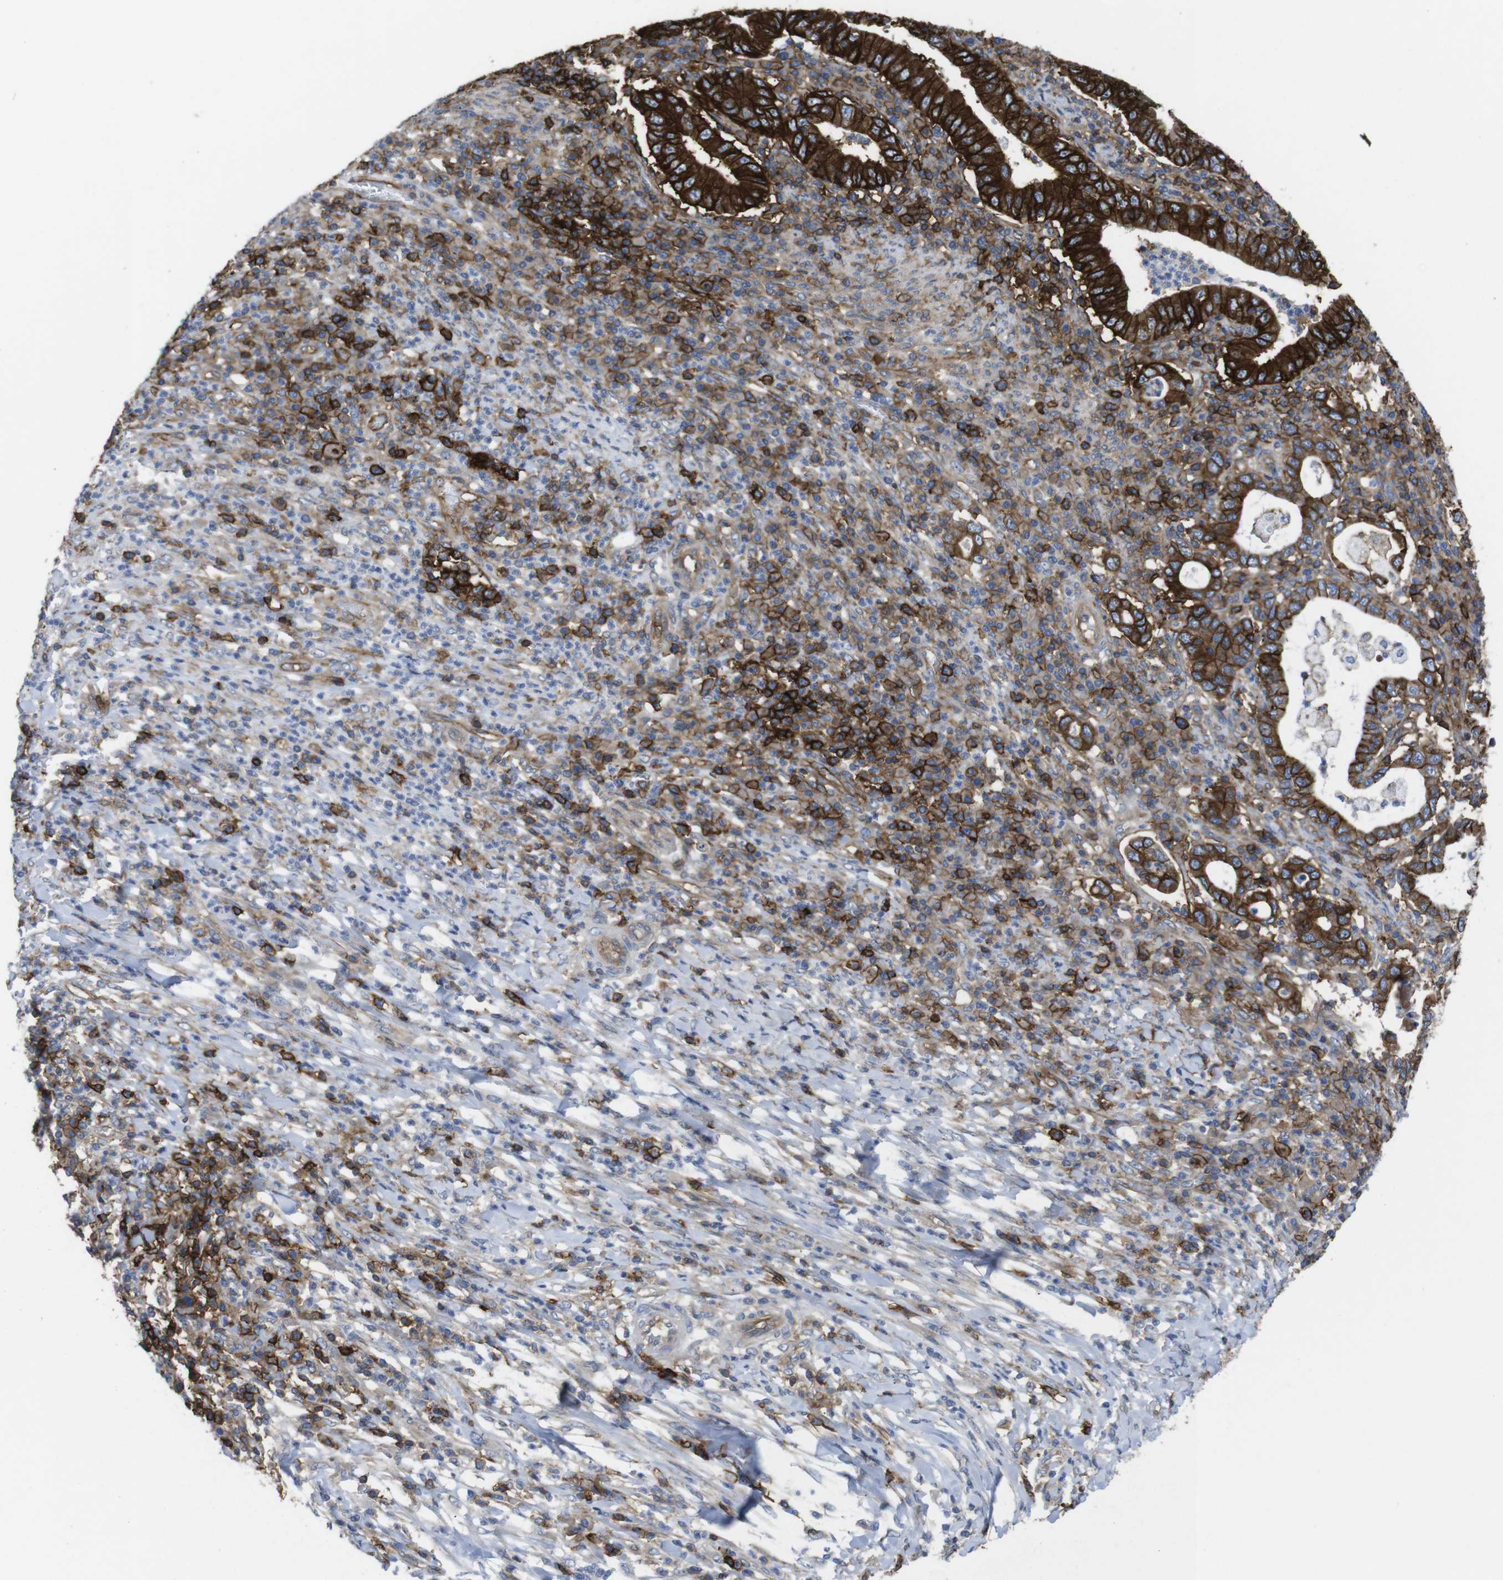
{"staining": {"intensity": "strong", "quantity": ">75%", "location": "cytoplasmic/membranous"}, "tissue": "stomach cancer", "cell_type": "Tumor cells", "image_type": "cancer", "snomed": [{"axis": "morphology", "description": "Normal tissue, NOS"}, {"axis": "morphology", "description": "Adenocarcinoma, NOS"}, {"axis": "topography", "description": "Esophagus"}, {"axis": "topography", "description": "Stomach, upper"}, {"axis": "topography", "description": "Peripheral nerve tissue"}], "caption": "Tumor cells reveal high levels of strong cytoplasmic/membranous expression in about >75% of cells in stomach cancer.", "gene": "CCR6", "patient": {"sex": "male", "age": 62}}